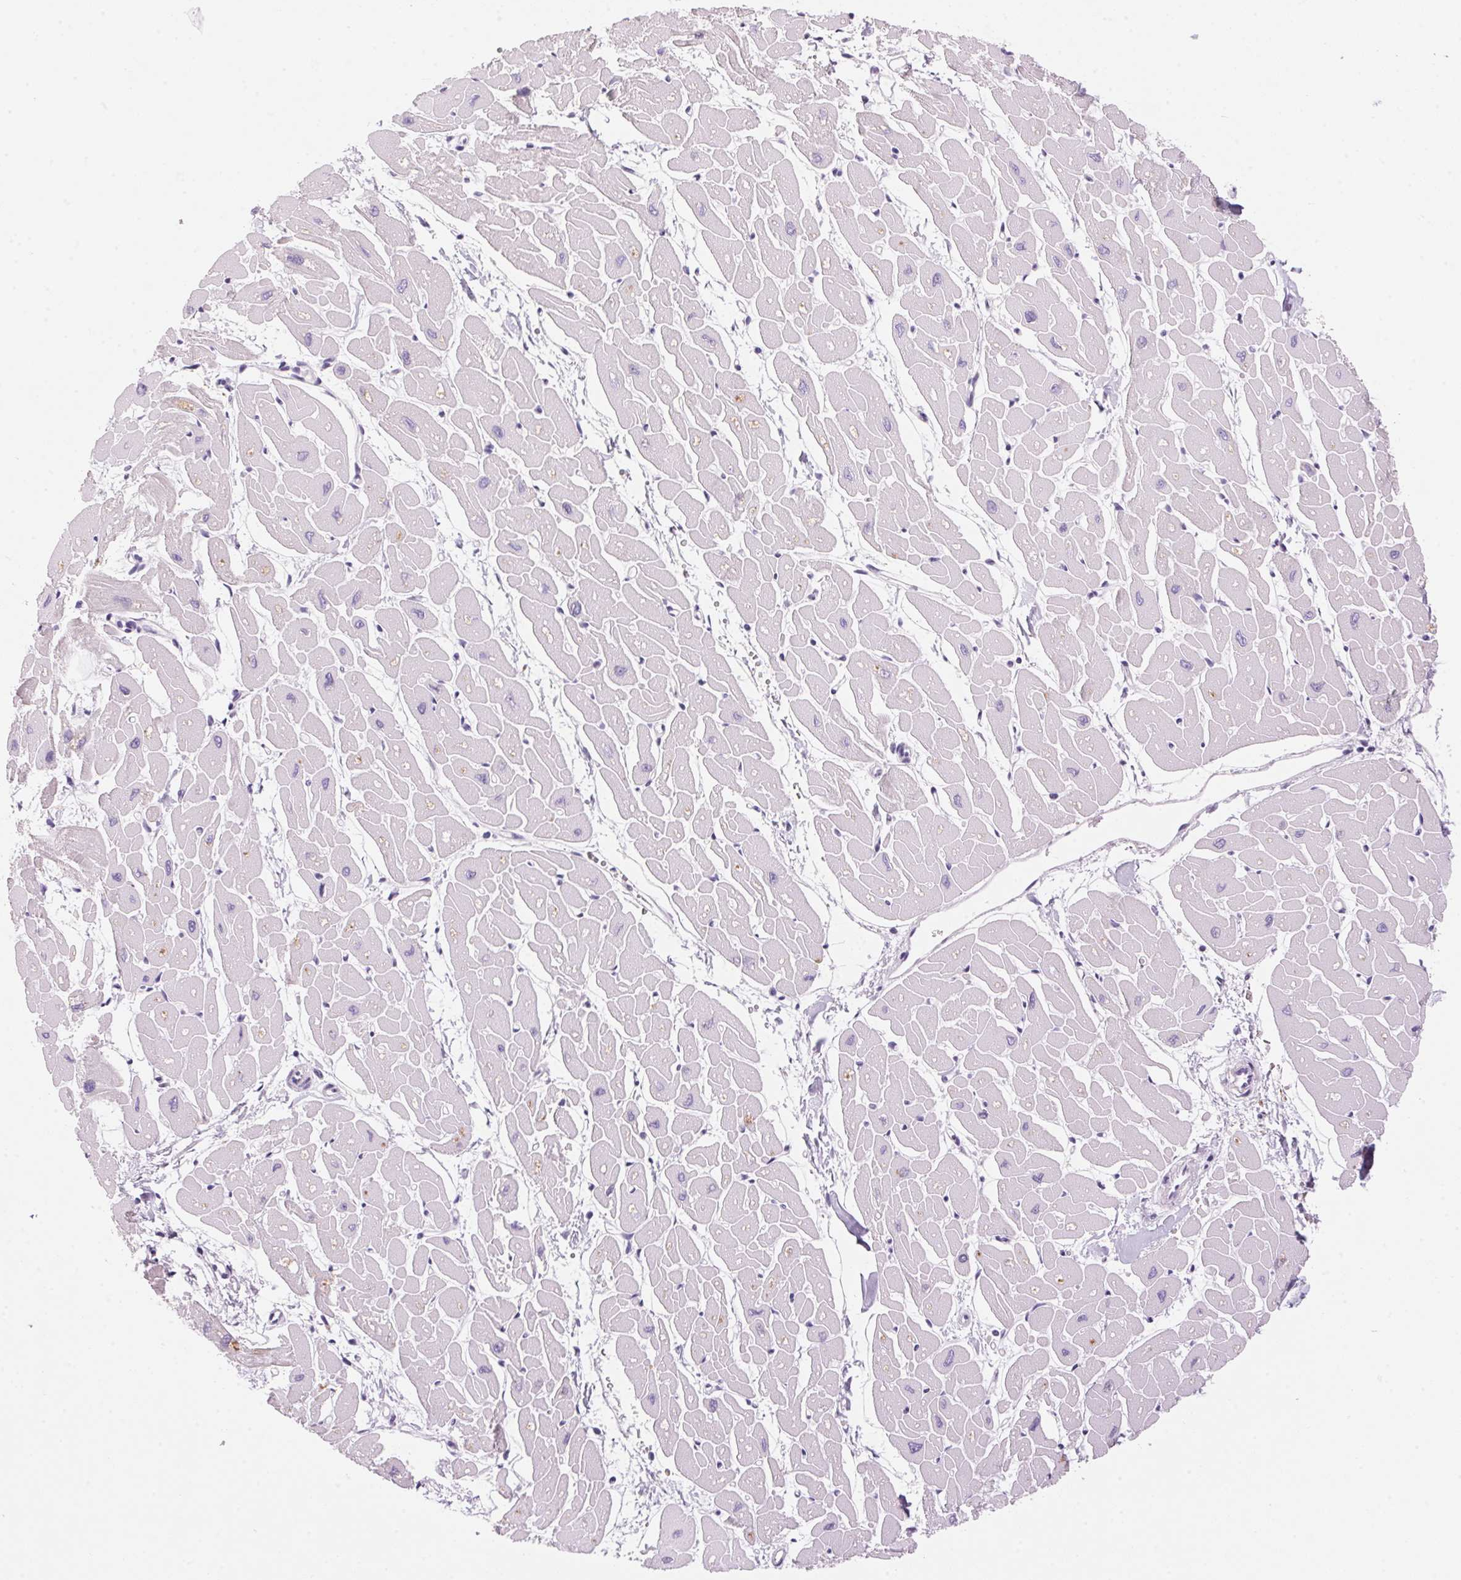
{"staining": {"intensity": "moderate", "quantity": "<25%", "location": "cytoplasmic/membranous"}, "tissue": "heart muscle", "cell_type": "Cardiomyocytes", "image_type": "normal", "snomed": [{"axis": "morphology", "description": "Normal tissue, NOS"}, {"axis": "topography", "description": "Heart"}], "caption": "Unremarkable heart muscle was stained to show a protein in brown. There is low levels of moderate cytoplasmic/membranous staining in about <25% of cardiomyocytes.", "gene": "HSD17B2", "patient": {"sex": "male", "age": 57}}